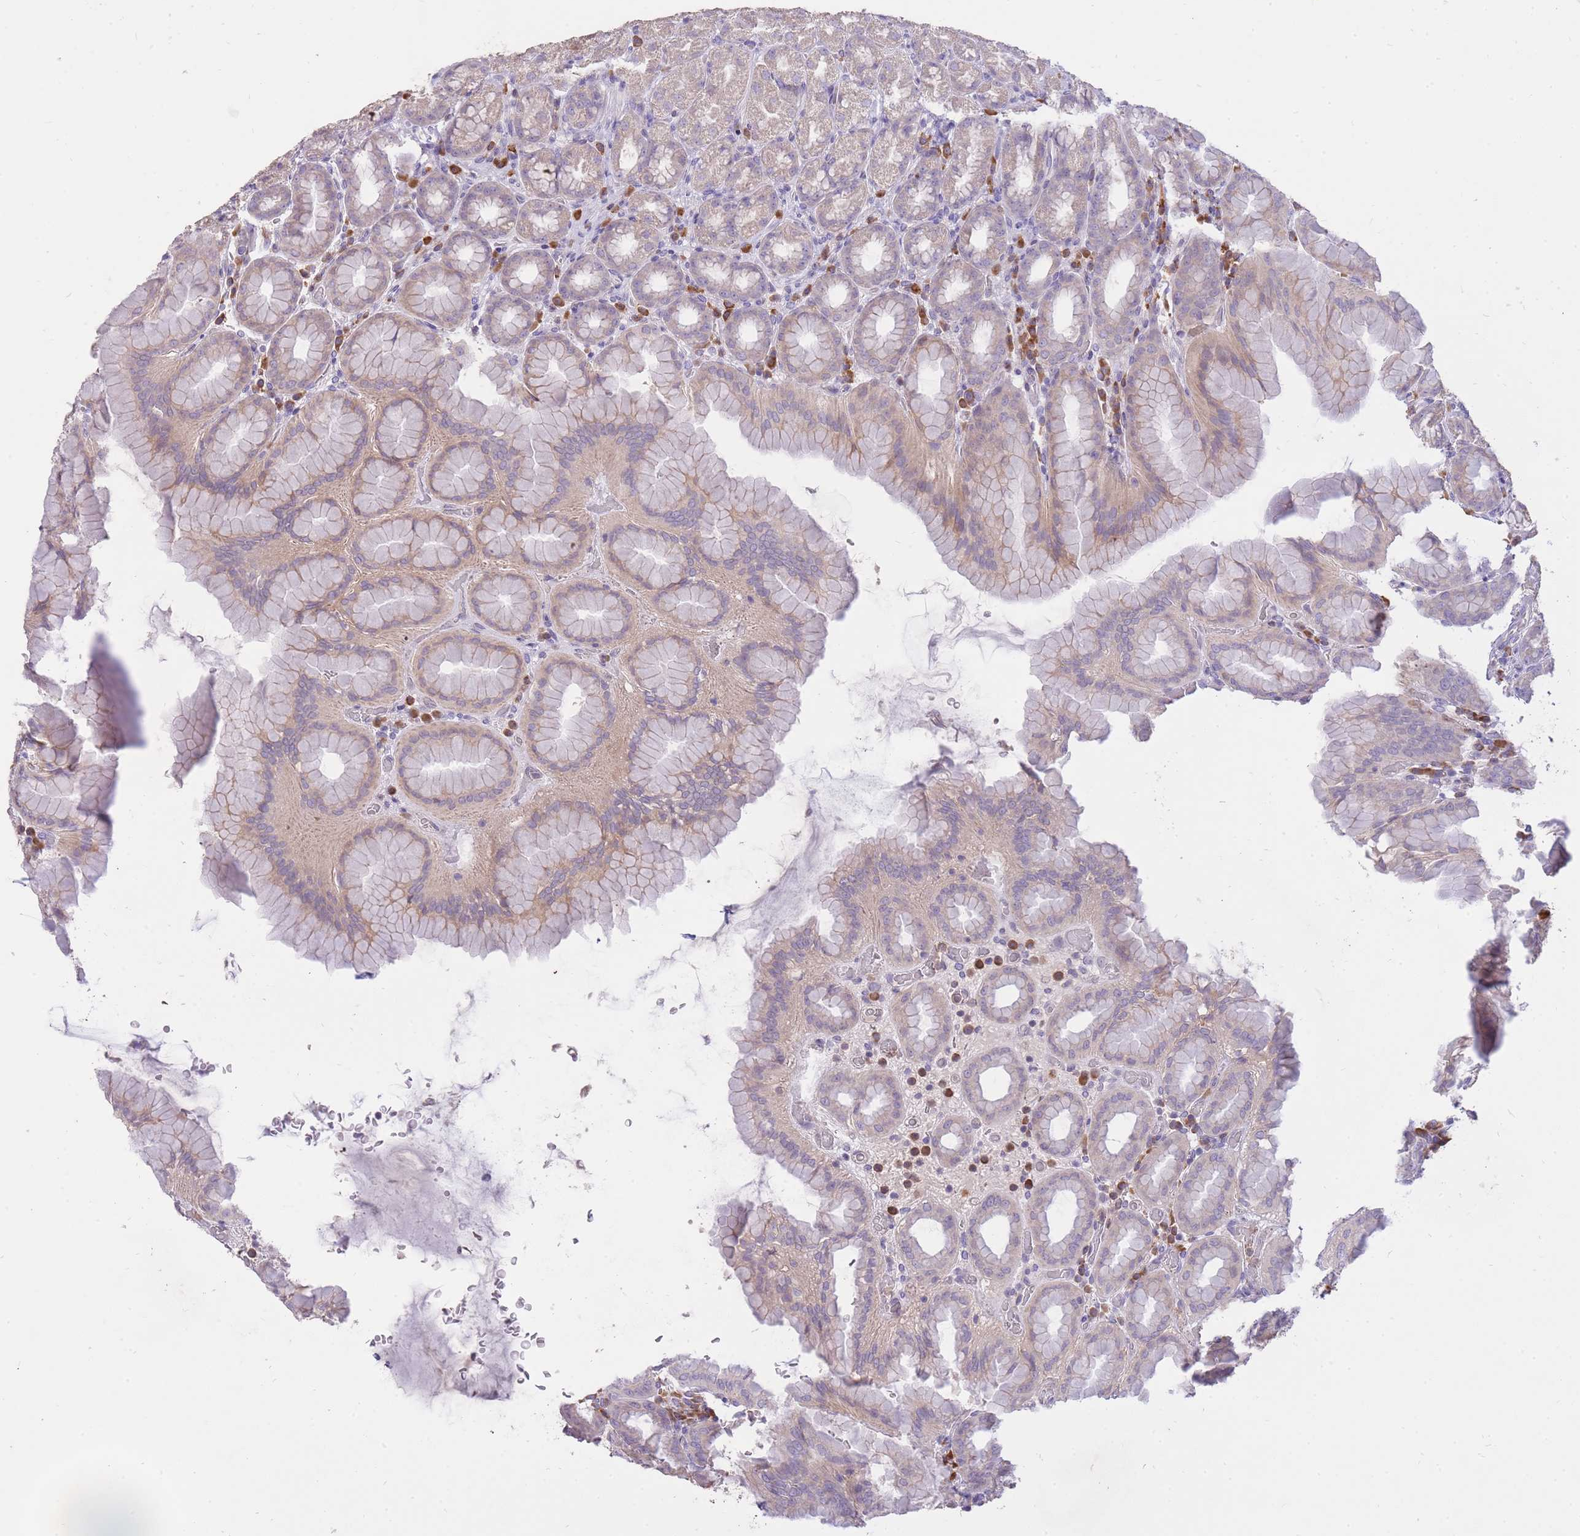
{"staining": {"intensity": "moderate", "quantity": "25%-75%", "location": "cytoplasmic/membranous"}, "tissue": "stomach", "cell_type": "Glandular cells", "image_type": "normal", "snomed": [{"axis": "morphology", "description": "Normal tissue, NOS"}, {"axis": "topography", "description": "Stomach, upper"}, {"axis": "topography", "description": "Stomach"}], "caption": "Protein staining reveals moderate cytoplasmic/membranous staining in about 25%-75% of glandular cells in unremarkable stomach.", "gene": "FRG2B", "patient": {"sex": "male", "age": 68}}